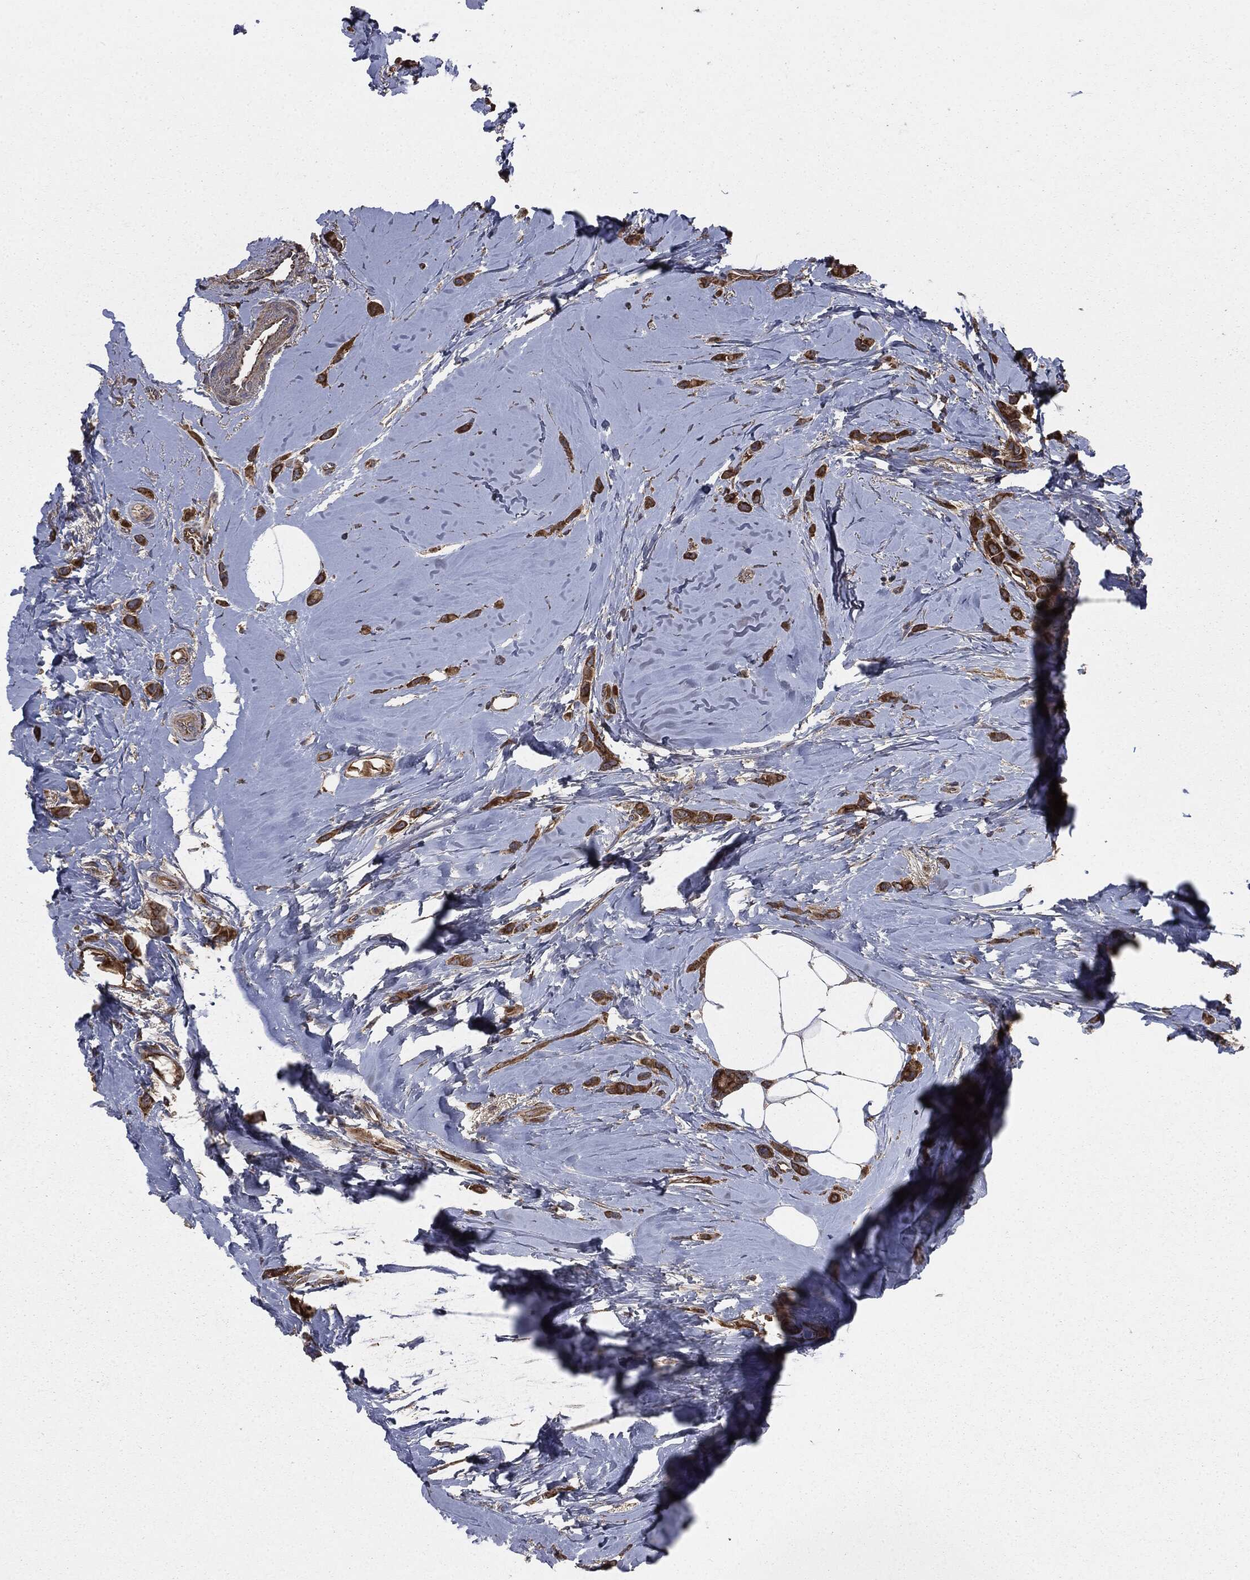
{"staining": {"intensity": "strong", "quantity": ">75%", "location": "cytoplasmic/membranous"}, "tissue": "breast cancer", "cell_type": "Tumor cells", "image_type": "cancer", "snomed": [{"axis": "morphology", "description": "Lobular carcinoma"}, {"axis": "topography", "description": "Breast"}], "caption": "An IHC photomicrograph of neoplastic tissue is shown. Protein staining in brown labels strong cytoplasmic/membranous positivity in breast cancer (lobular carcinoma) within tumor cells.", "gene": "MAPK6", "patient": {"sex": "female", "age": 66}}